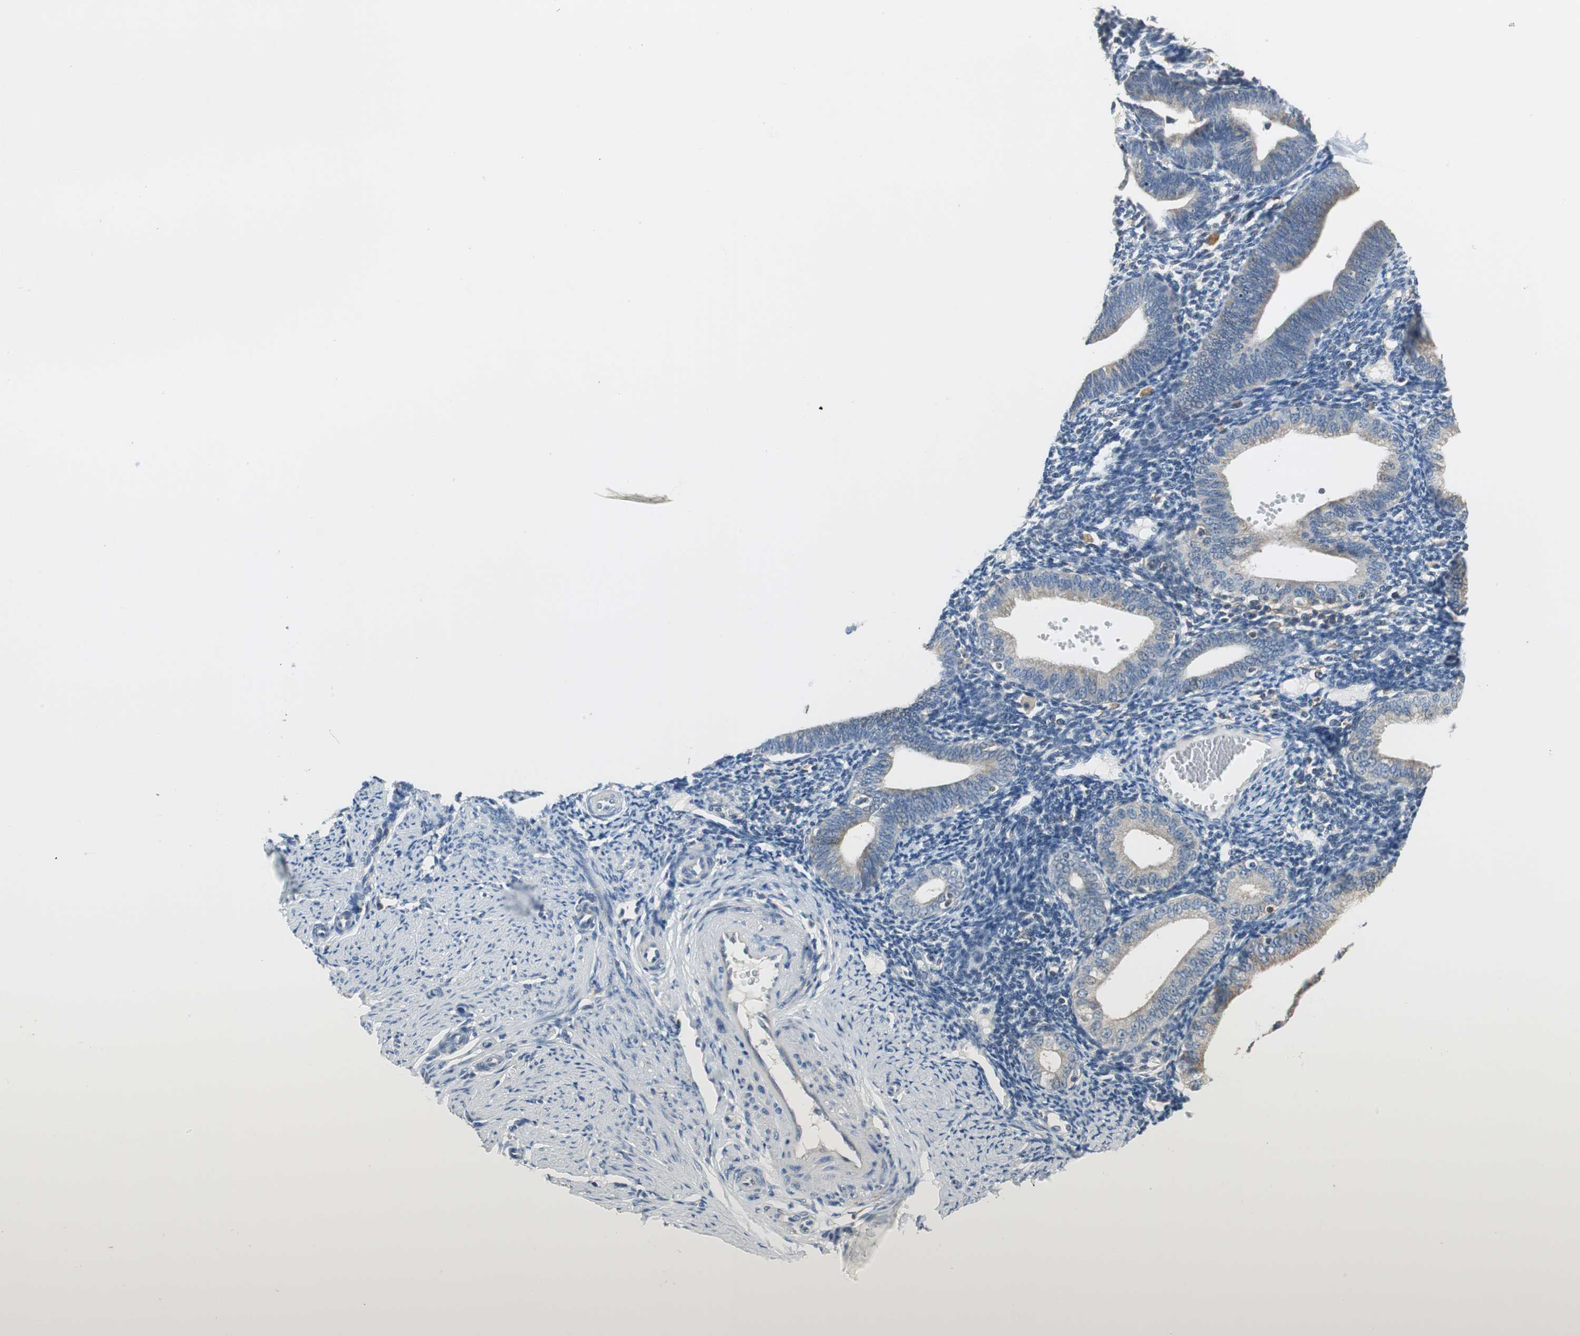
{"staining": {"intensity": "negative", "quantity": "none", "location": "none"}, "tissue": "endometrium", "cell_type": "Cells in endometrial stroma", "image_type": "normal", "snomed": [{"axis": "morphology", "description": "Normal tissue, NOS"}, {"axis": "topography", "description": "Endometrium"}], "caption": "Immunohistochemical staining of benign human endometrium shows no significant expression in cells in endometrial stroma.", "gene": "CPA3", "patient": {"sex": "female", "age": 61}}